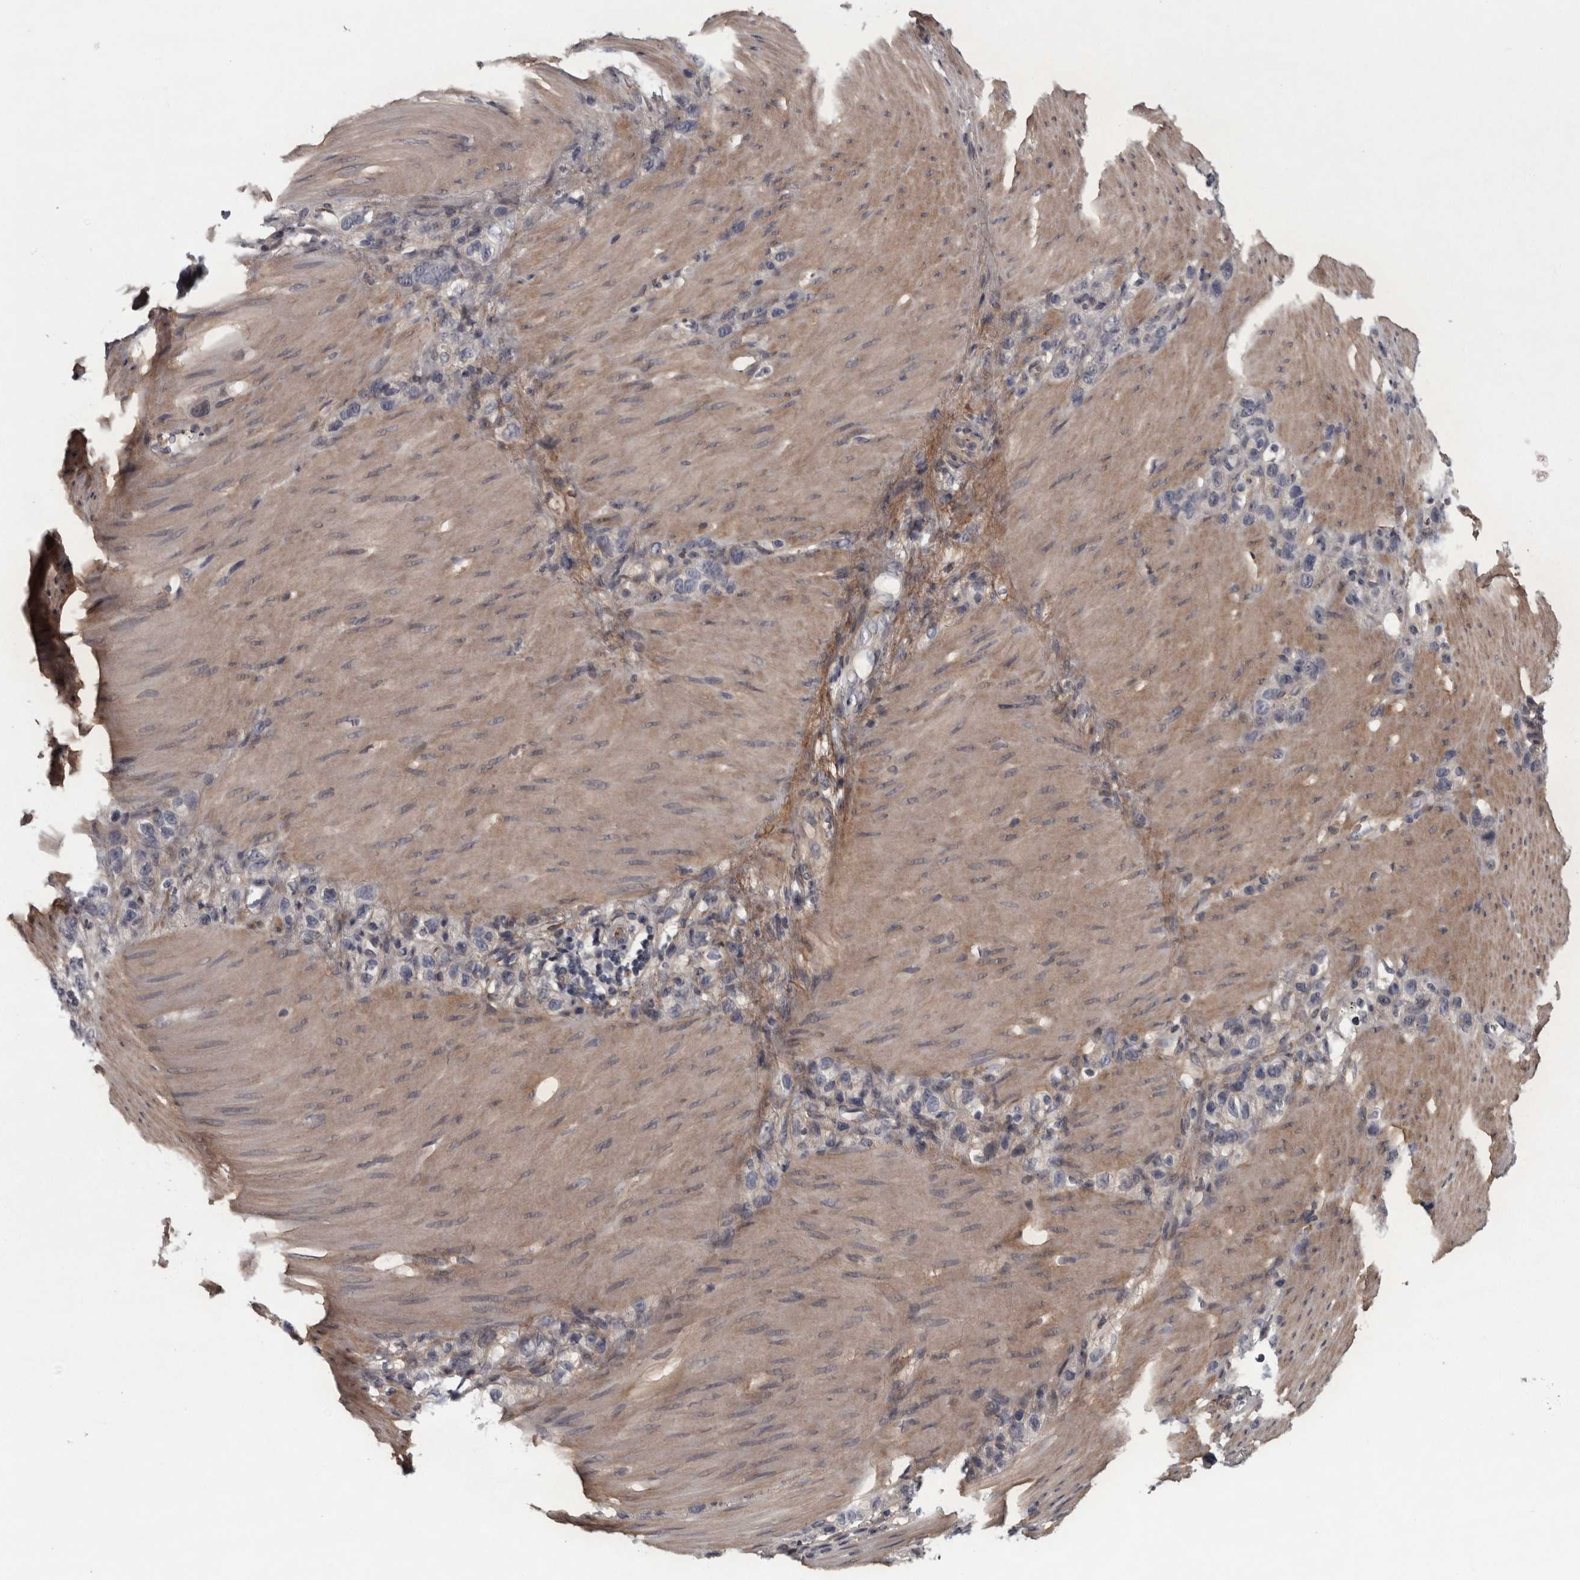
{"staining": {"intensity": "negative", "quantity": "none", "location": "none"}, "tissue": "stomach cancer", "cell_type": "Tumor cells", "image_type": "cancer", "snomed": [{"axis": "morphology", "description": "Normal tissue, NOS"}, {"axis": "morphology", "description": "Adenocarcinoma, NOS"}, {"axis": "morphology", "description": "Adenocarcinoma, High grade"}, {"axis": "topography", "description": "Stomach, upper"}, {"axis": "topography", "description": "Stomach"}], "caption": "Stomach cancer was stained to show a protein in brown. There is no significant staining in tumor cells.", "gene": "RSU1", "patient": {"sex": "female", "age": 65}}